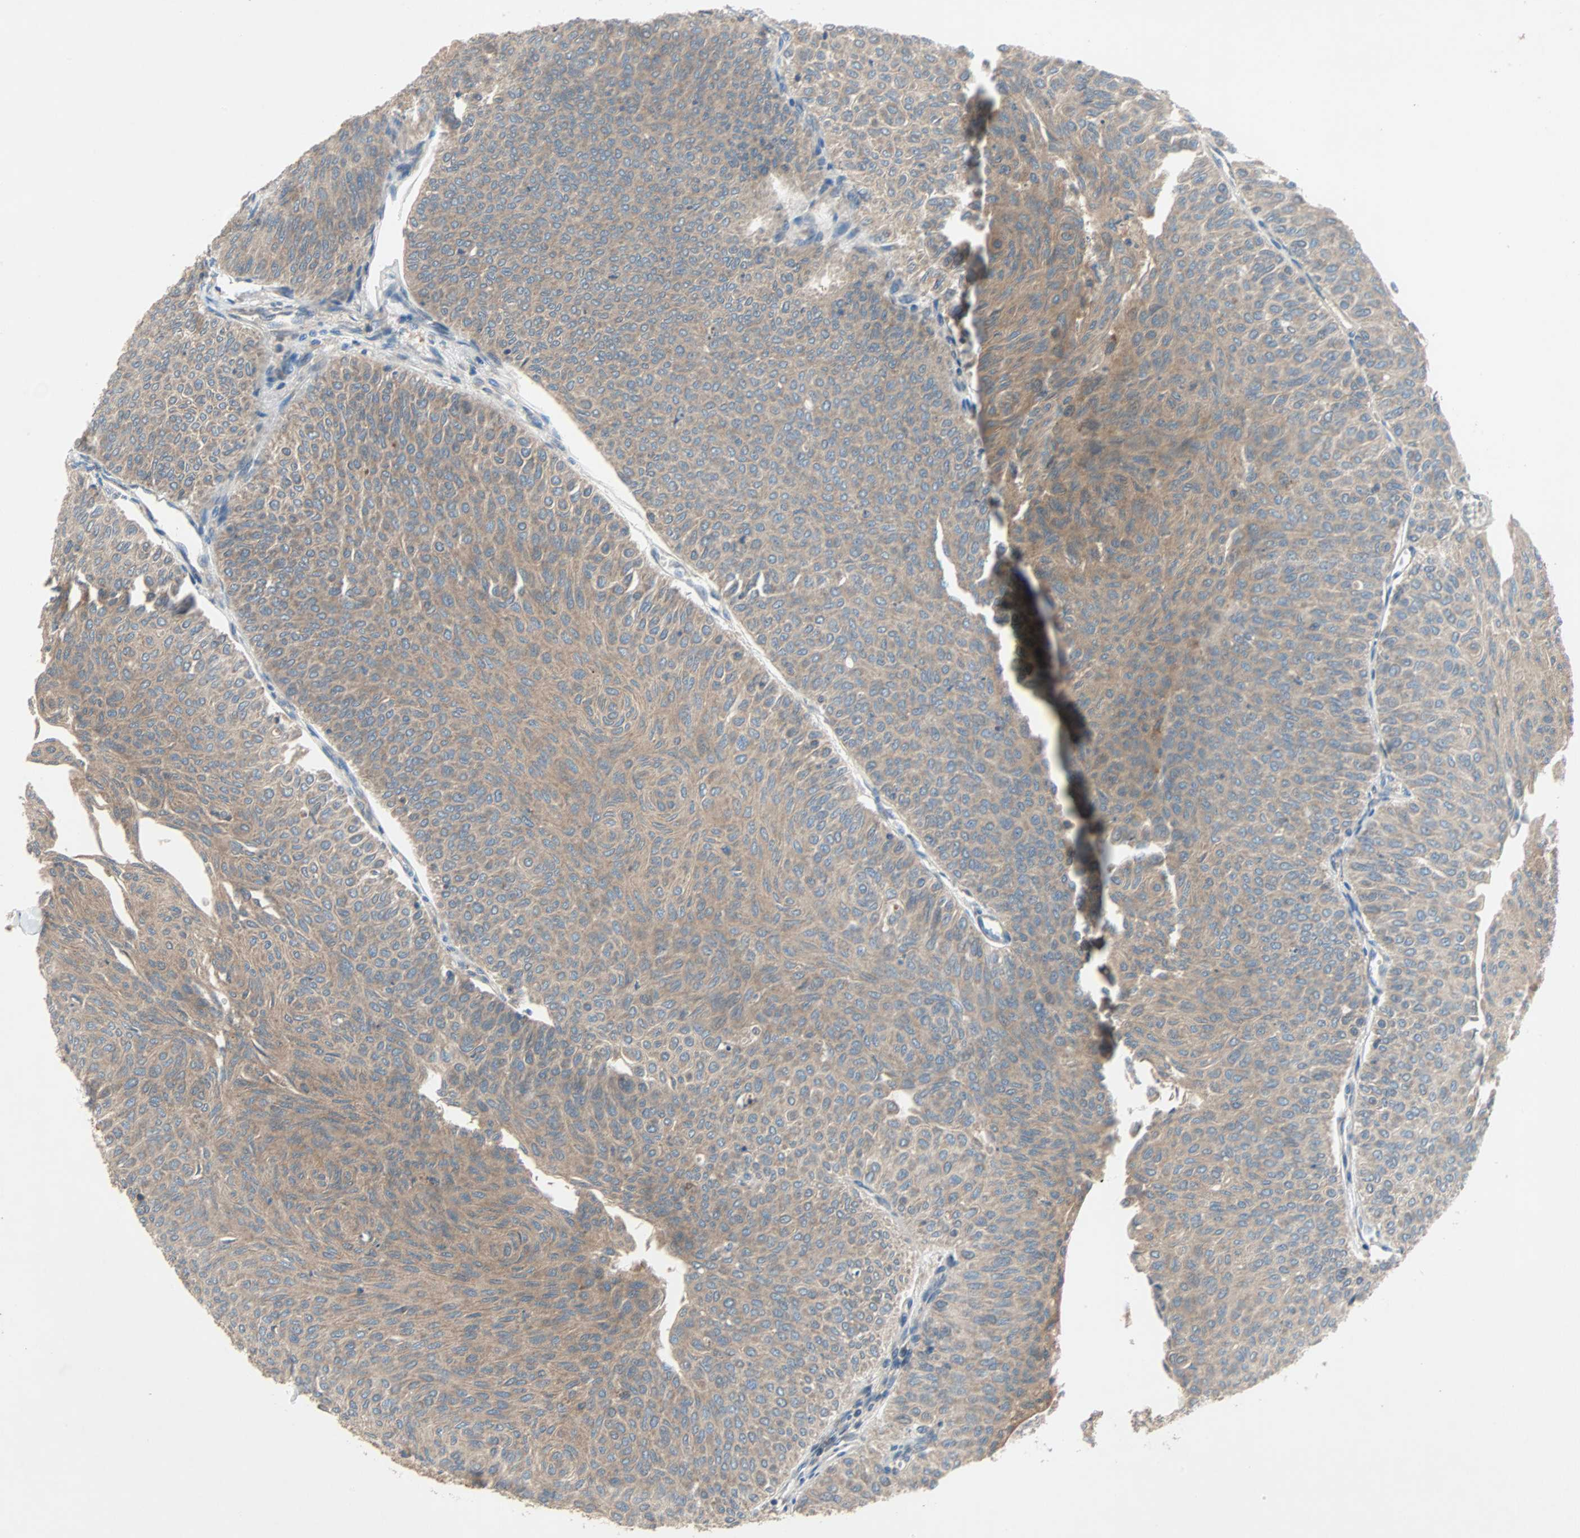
{"staining": {"intensity": "weak", "quantity": ">75%", "location": "cytoplasmic/membranous"}, "tissue": "urothelial cancer", "cell_type": "Tumor cells", "image_type": "cancer", "snomed": [{"axis": "morphology", "description": "Urothelial carcinoma, Low grade"}, {"axis": "topography", "description": "Urinary bladder"}], "caption": "An immunohistochemistry photomicrograph of tumor tissue is shown. Protein staining in brown labels weak cytoplasmic/membranous positivity in urothelial carcinoma (low-grade) within tumor cells.", "gene": "XYLT1", "patient": {"sex": "male", "age": 78}}